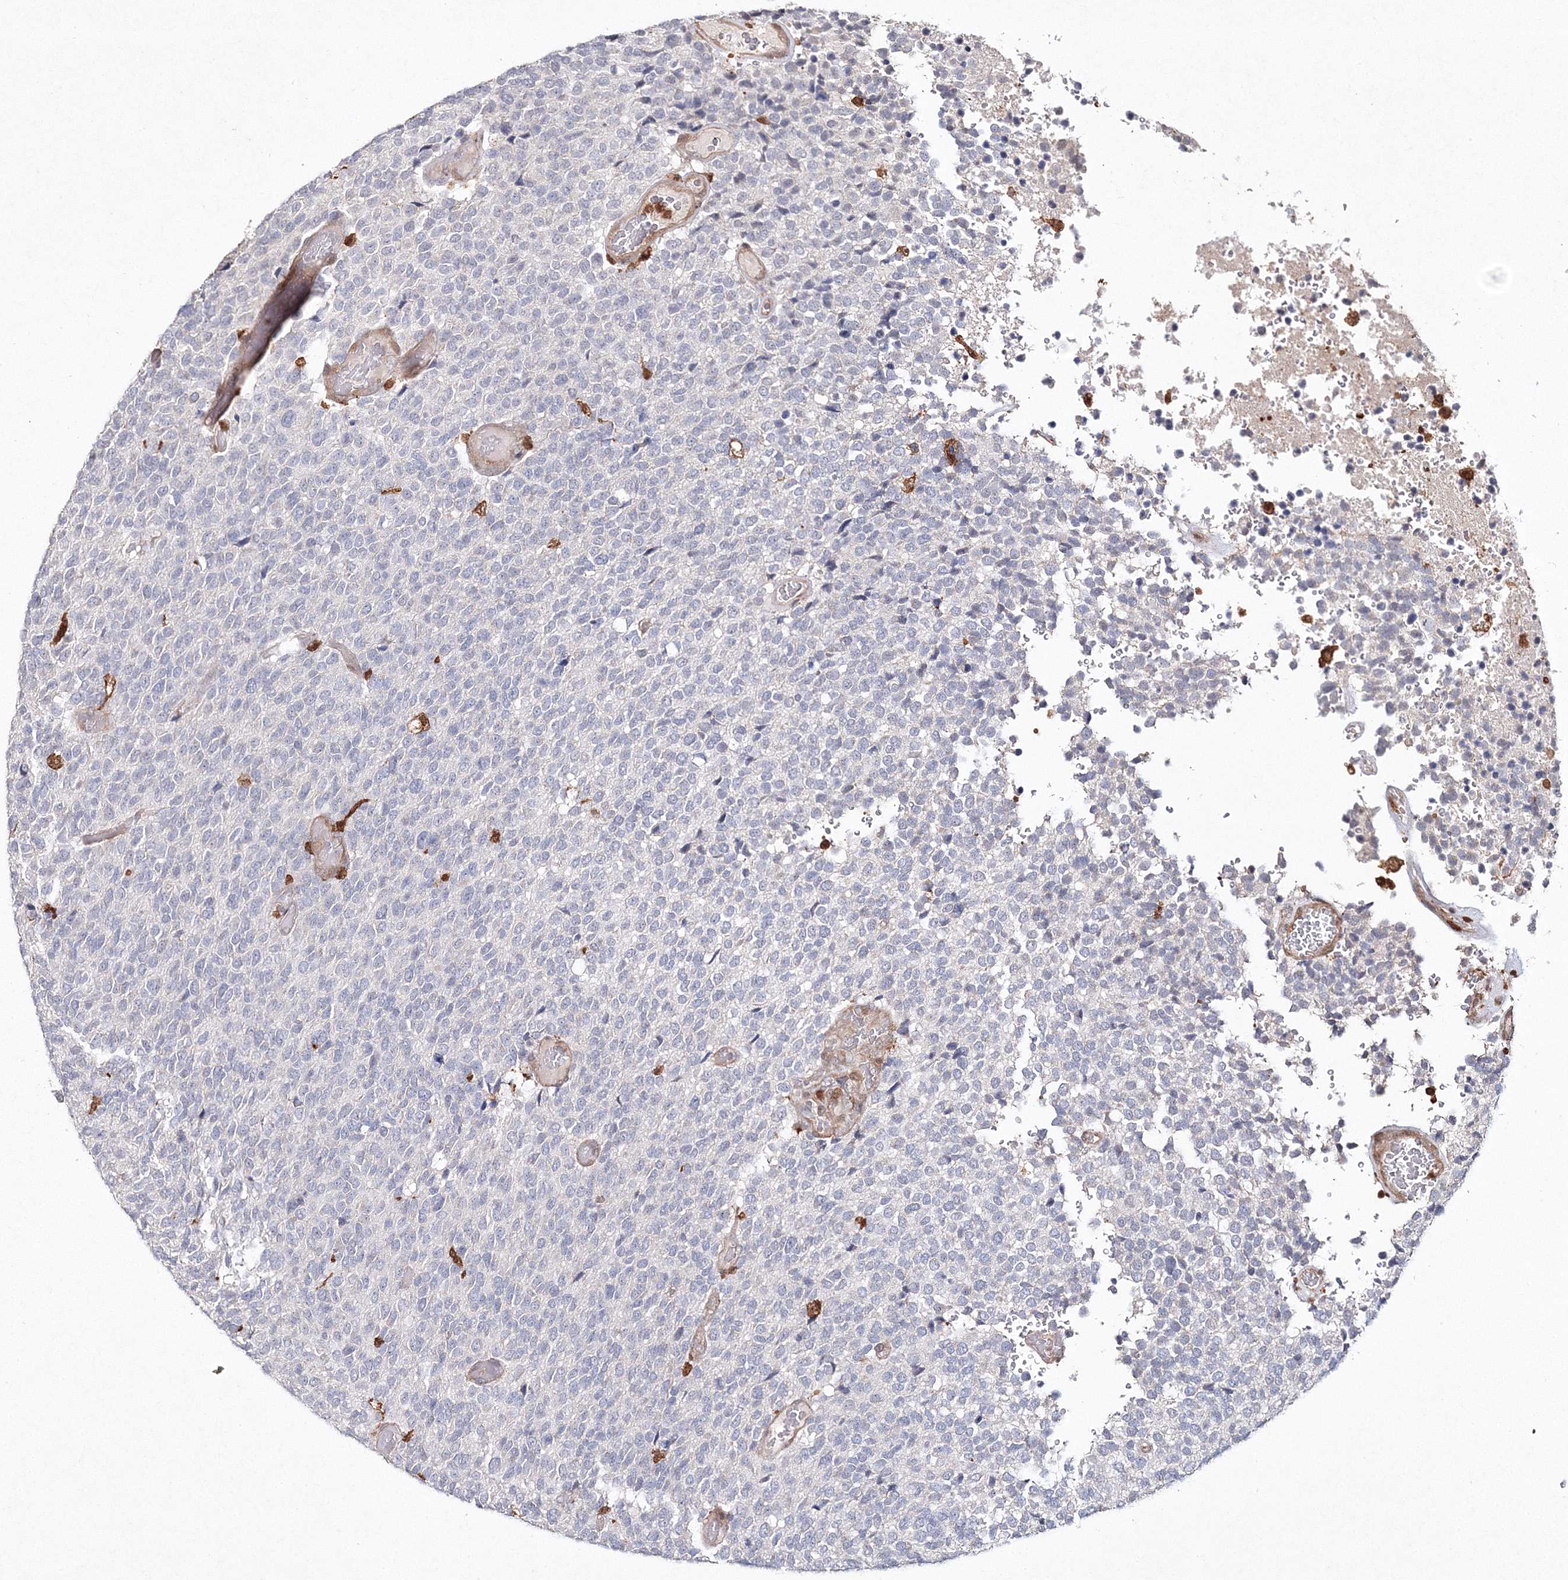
{"staining": {"intensity": "negative", "quantity": "none", "location": "none"}, "tissue": "glioma", "cell_type": "Tumor cells", "image_type": "cancer", "snomed": [{"axis": "morphology", "description": "Glioma, malignant, High grade"}, {"axis": "topography", "description": "pancreas cauda"}], "caption": "IHC photomicrograph of neoplastic tissue: human malignant glioma (high-grade) stained with DAB shows no significant protein positivity in tumor cells. (Immunohistochemistry, brightfield microscopy, high magnification).", "gene": "S100A11", "patient": {"sex": "male", "age": 60}}